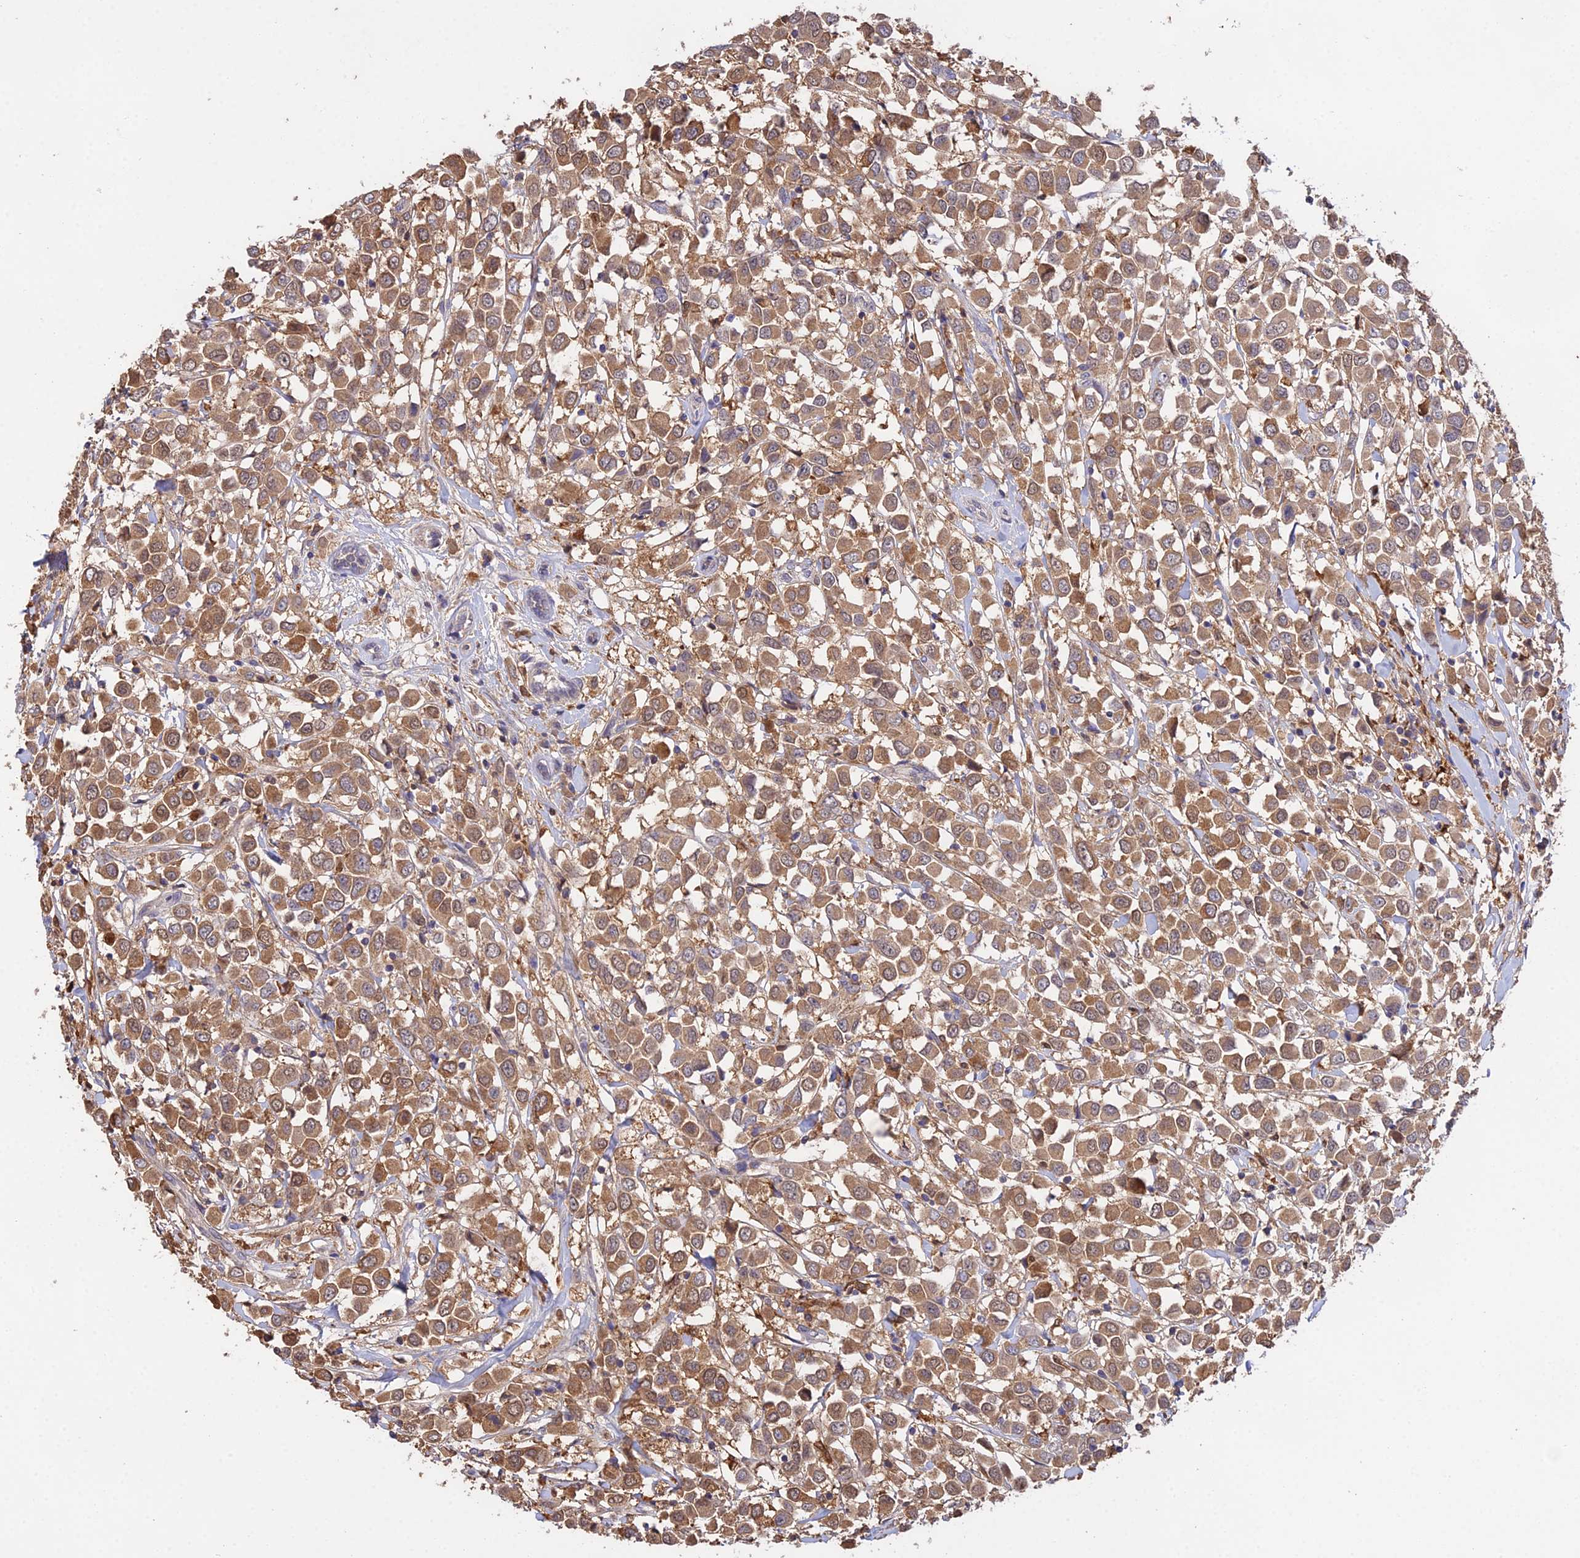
{"staining": {"intensity": "moderate", "quantity": ">75%", "location": "cytoplasmic/membranous"}, "tissue": "breast cancer", "cell_type": "Tumor cells", "image_type": "cancer", "snomed": [{"axis": "morphology", "description": "Duct carcinoma"}, {"axis": "topography", "description": "Breast"}], "caption": "Protein staining of breast cancer (intraductal carcinoma) tissue shows moderate cytoplasmic/membranous staining in about >75% of tumor cells. (DAB IHC with brightfield microscopy, high magnification).", "gene": "FBP1", "patient": {"sex": "female", "age": 61}}